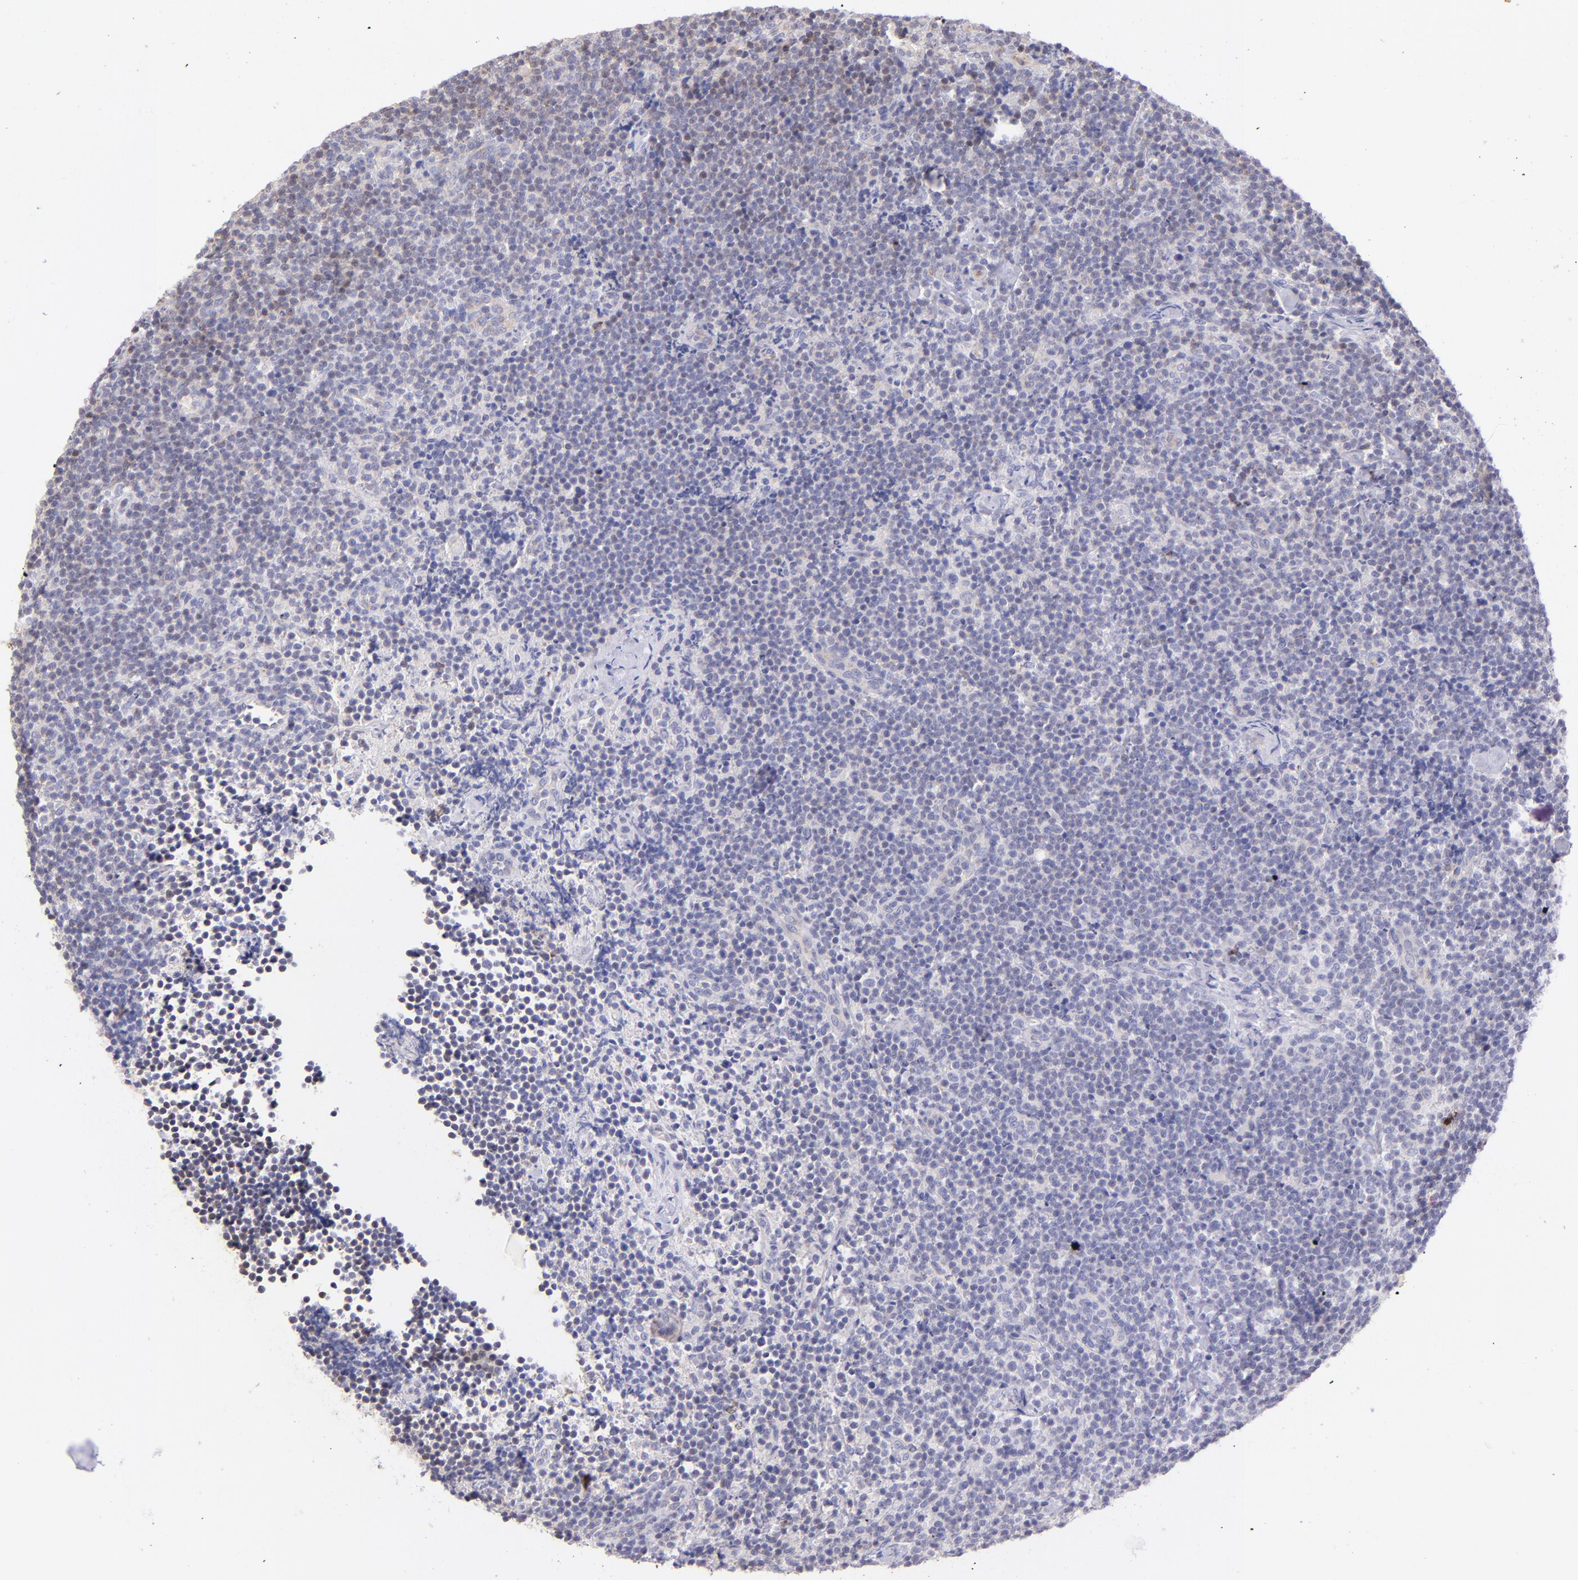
{"staining": {"intensity": "negative", "quantity": "none", "location": "none"}, "tissue": "lymphoma", "cell_type": "Tumor cells", "image_type": "cancer", "snomed": [{"axis": "morphology", "description": "Malignant lymphoma, non-Hodgkin's type, High grade"}, {"axis": "topography", "description": "Lymph node"}], "caption": "Protein analysis of lymphoma exhibits no significant staining in tumor cells. The staining is performed using DAB brown chromogen with nuclei counter-stained in using hematoxylin.", "gene": "SH2D4A", "patient": {"sex": "female", "age": 58}}